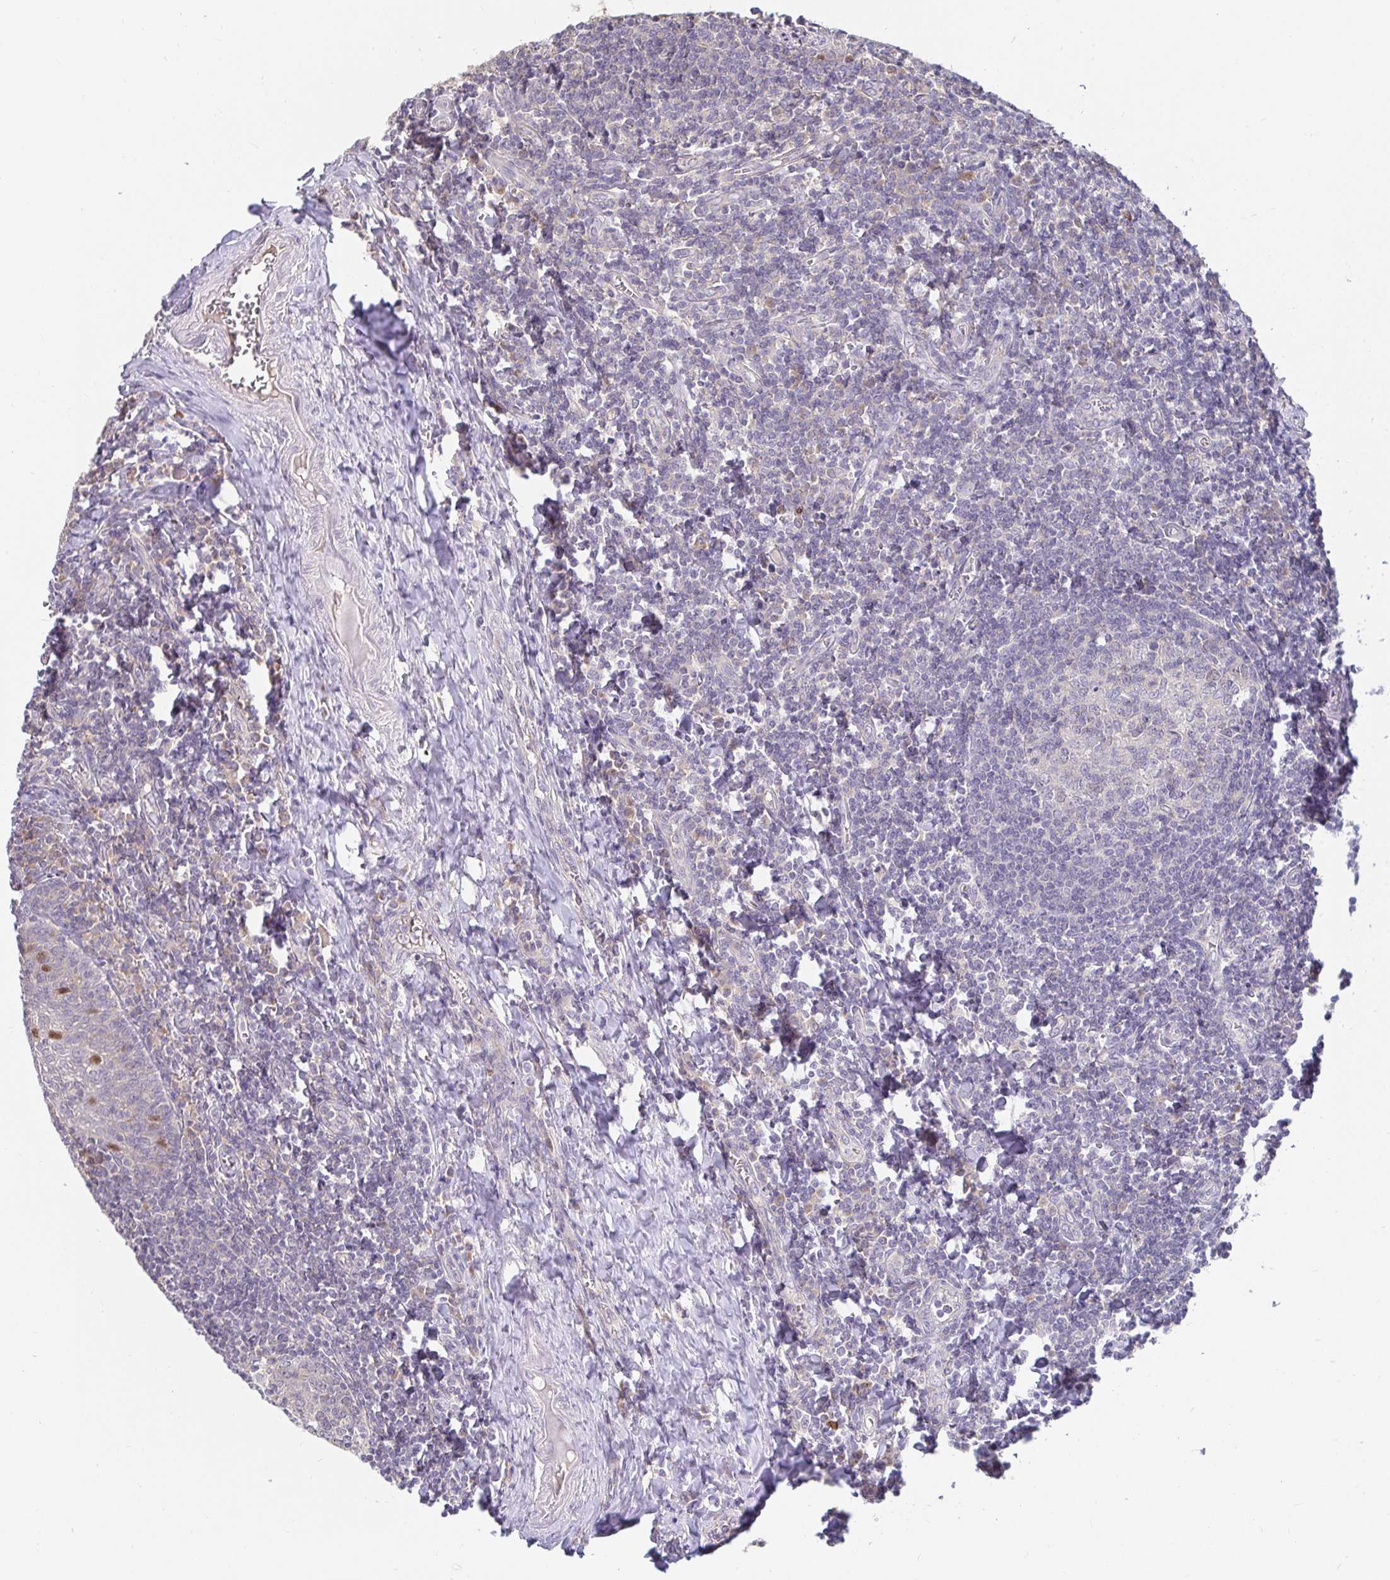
{"staining": {"intensity": "negative", "quantity": "none", "location": "none"}, "tissue": "tonsil", "cell_type": "Germinal center cells", "image_type": "normal", "snomed": [{"axis": "morphology", "description": "Normal tissue, NOS"}, {"axis": "morphology", "description": "Inflammation, NOS"}, {"axis": "topography", "description": "Tonsil"}], "caption": "Germinal center cells are negative for protein expression in benign human tonsil. (IHC, brightfield microscopy, high magnification).", "gene": "ANLN", "patient": {"sex": "female", "age": 31}}